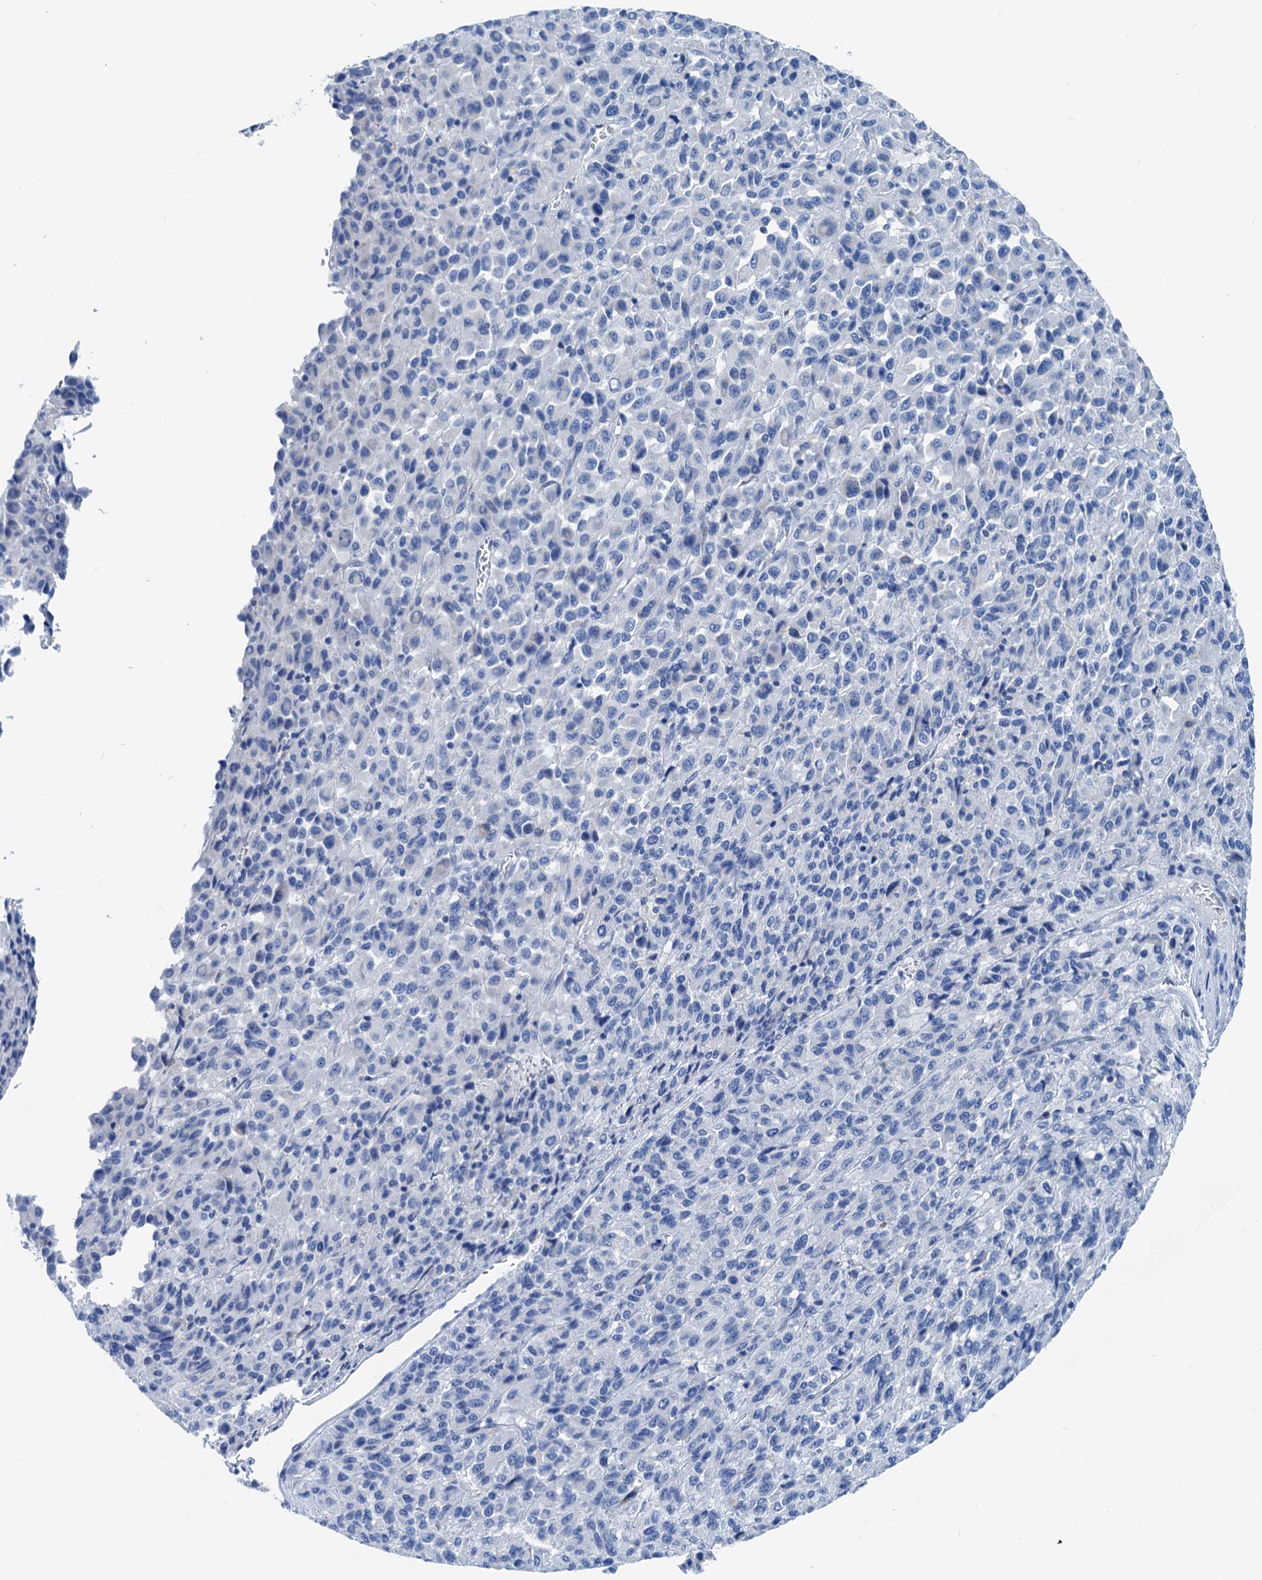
{"staining": {"intensity": "negative", "quantity": "none", "location": "none"}, "tissue": "melanoma", "cell_type": "Tumor cells", "image_type": "cancer", "snomed": [{"axis": "morphology", "description": "Malignant melanoma, Metastatic site"}, {"axis": "topography", "description": "Lung"}], "caption": "Immunohistochemical staining of melanoma demonstrates no significant staining in tumor cells.", "gene": "KNDC1", "patient": {"sex": "male", "age": 64}}